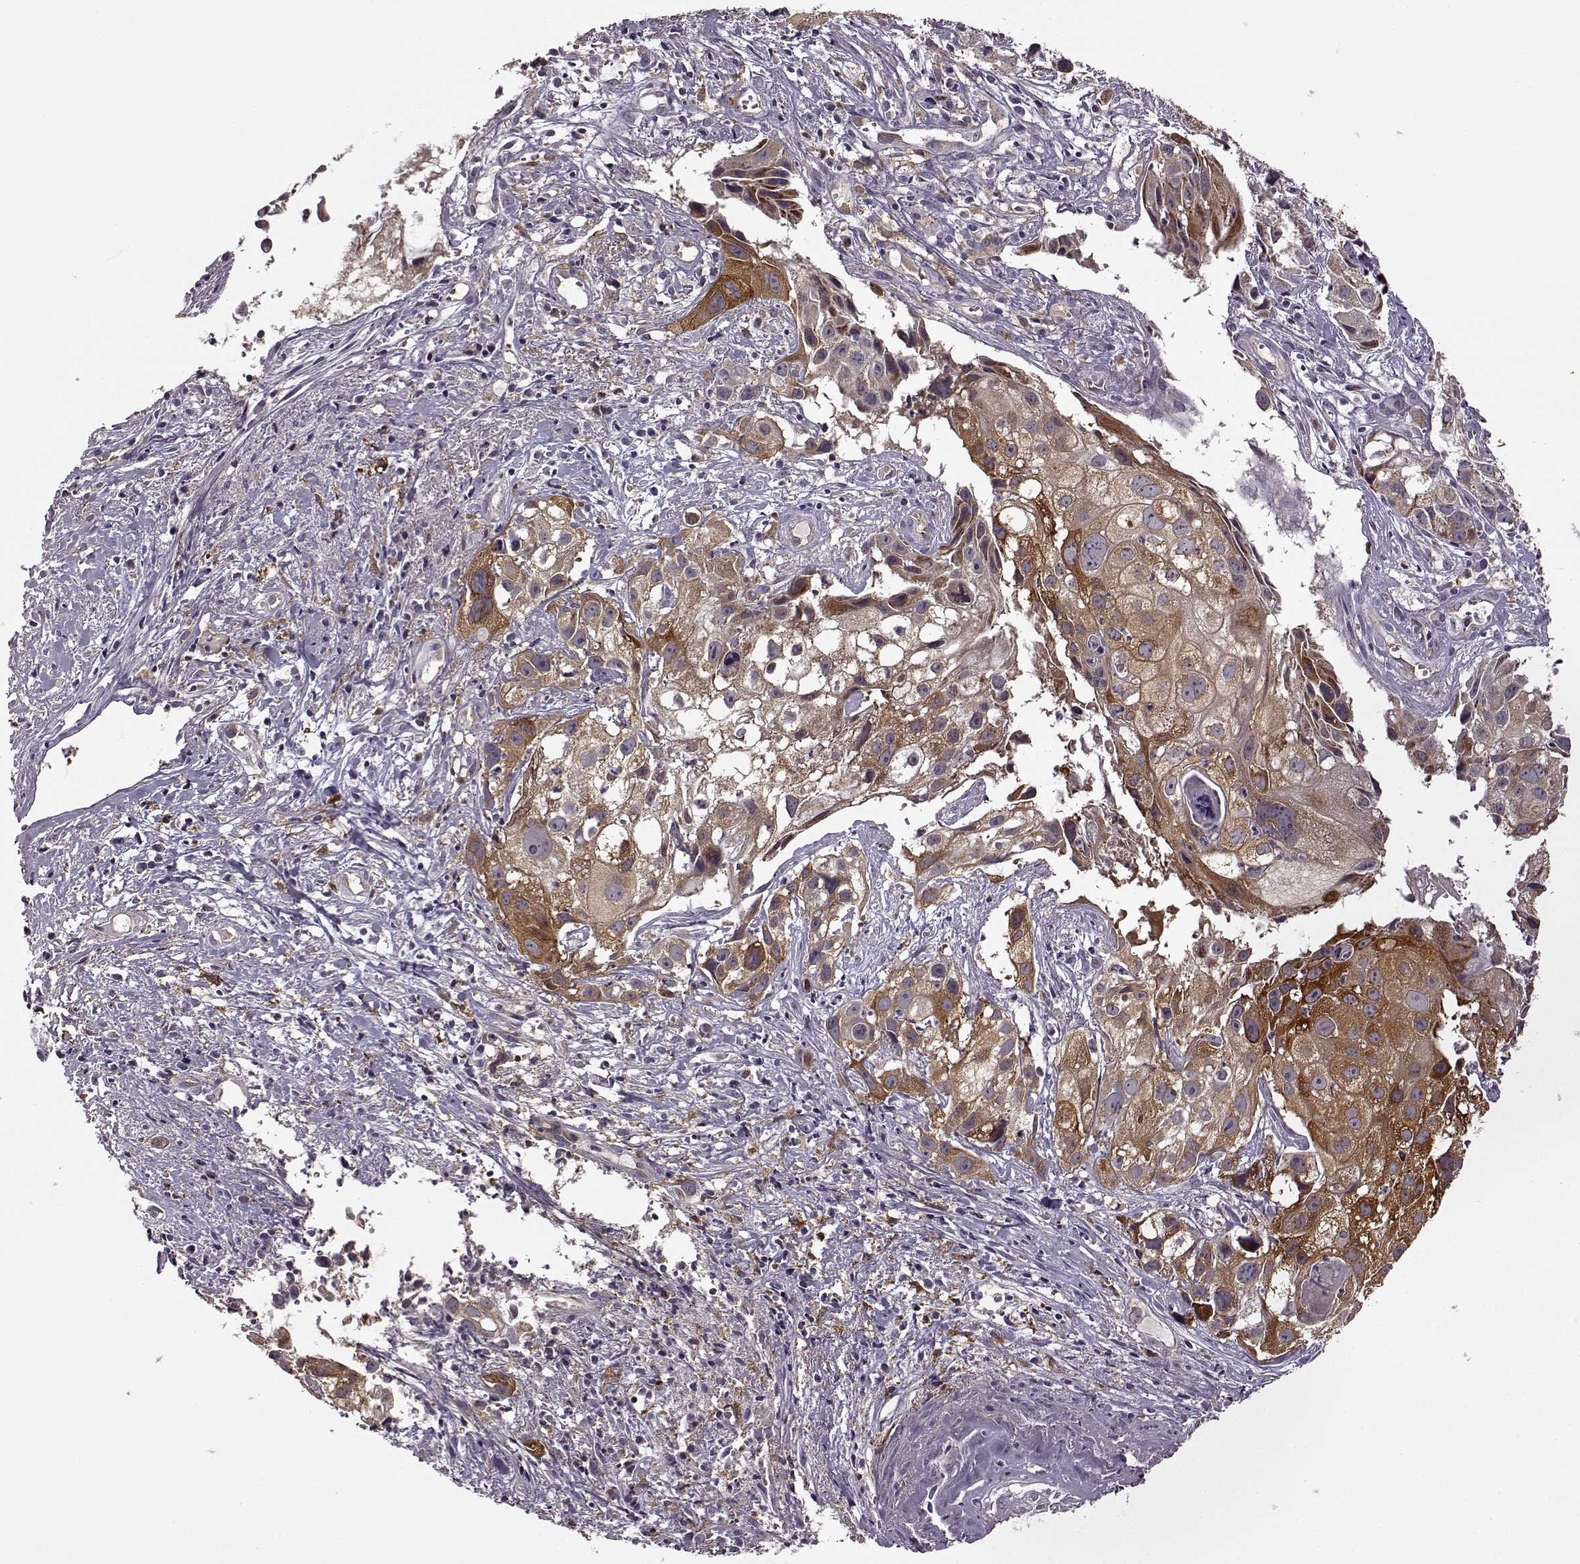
{"staining": {"intensity": "moderate", "quantity": ">75%", "location": "cytoplasmic/membranous"}, "tissue": "cervical cancer", "cell_type": "Tumor cells", "image_type": "cancer", "snomed": [{"axis": "morphology", "description": "Squamous cell carcinoma, NOS"}, {"axis": "topography", "description": "Cervix"}], "caption": "This micrograph exhibits immunohistochemistry staining of squamous cell carcinoma (cervical), with medium moderate cytoplasmic/membranous positivity in about >75% of tumor cells.", "gene": "MTSS1", "patient": {"sex": "female", "age": 53}}